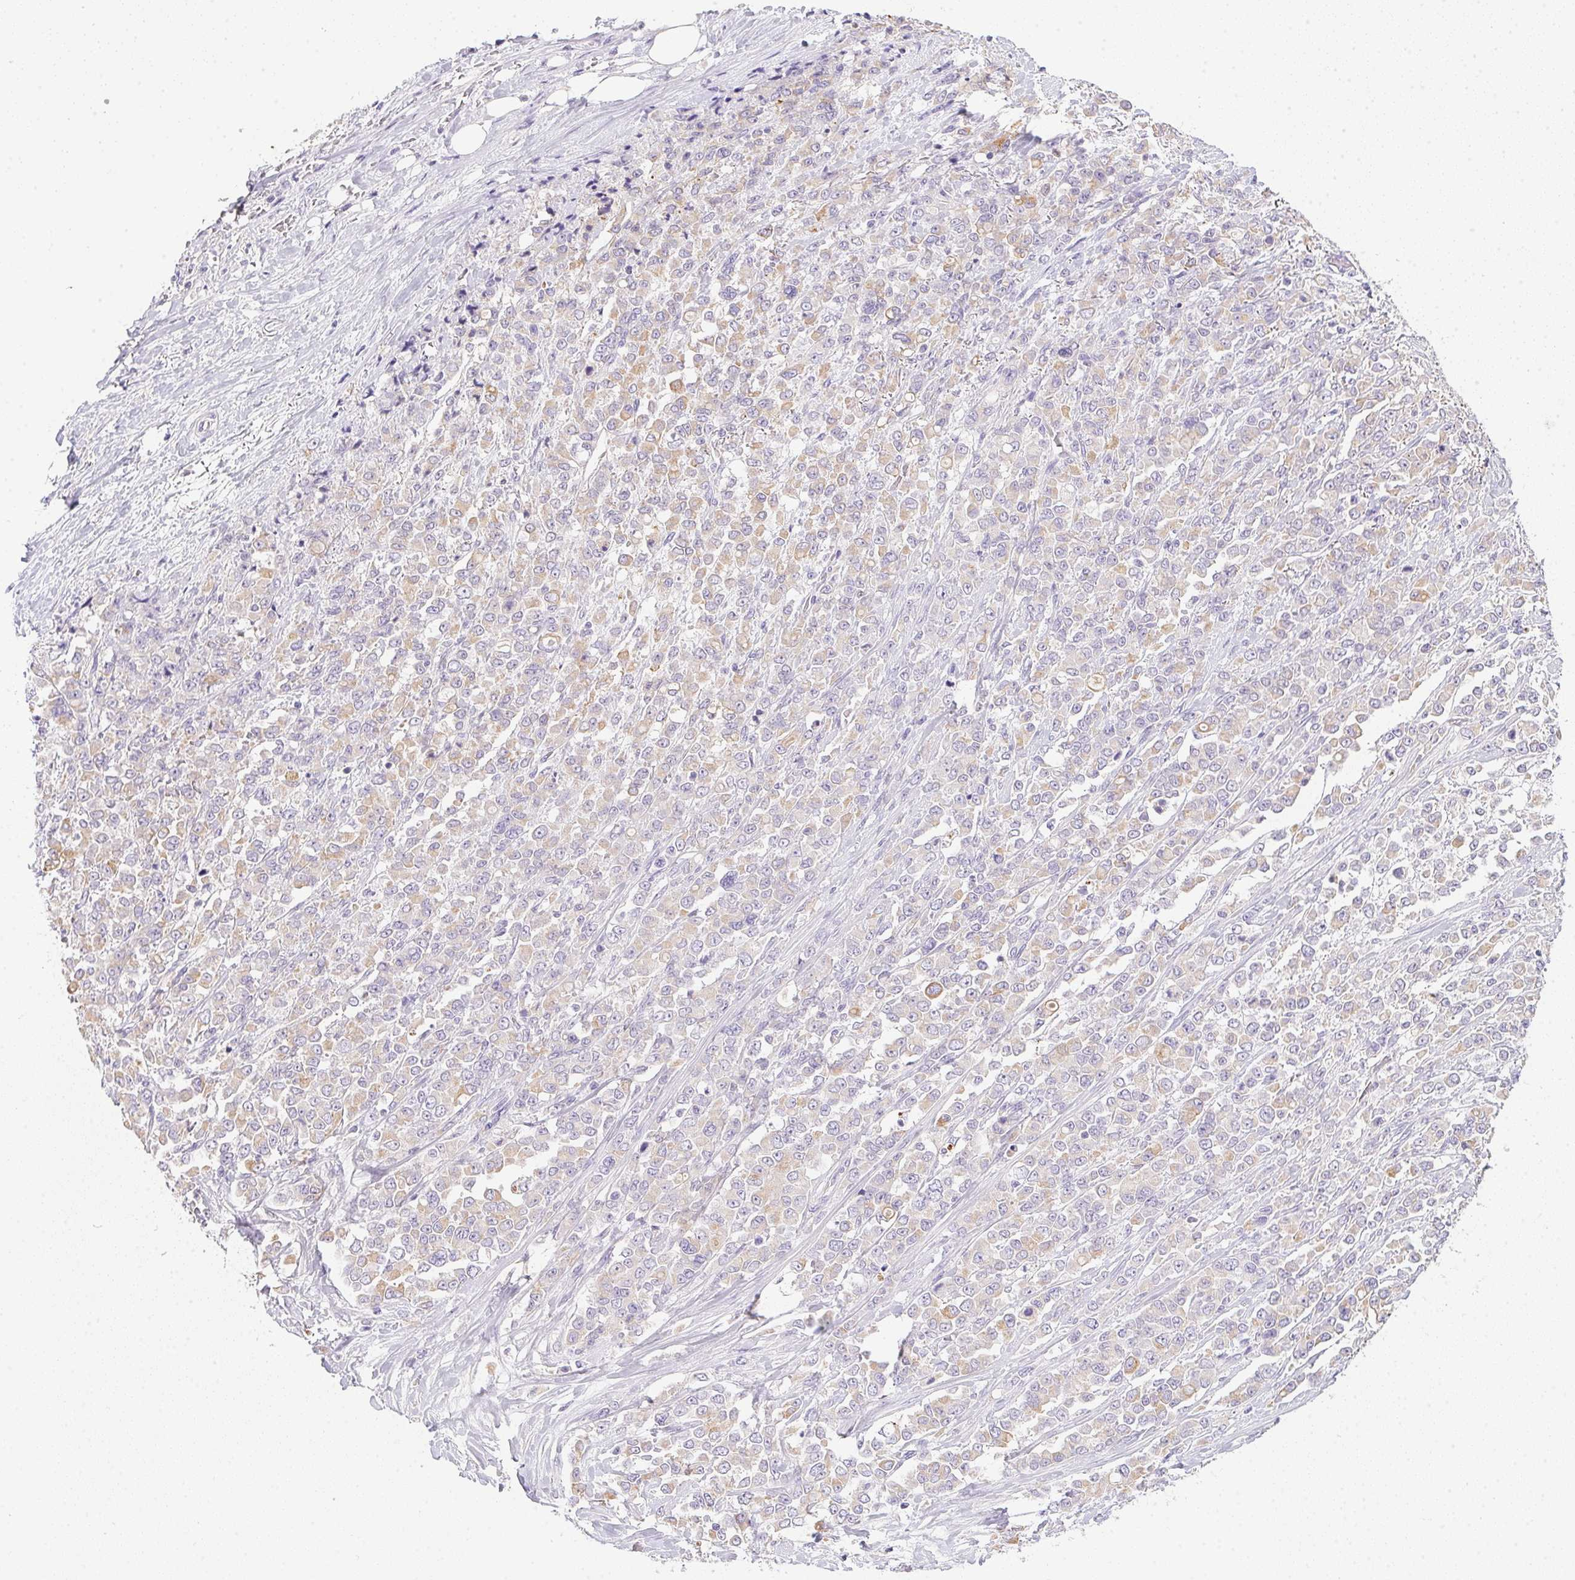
{"staining": {"intensity": "weak", "quantity": "<25%", "location": "cytoplasmic/membranous"}, "tissue": "stomach cancer", "cell_type": "Tumor cells", "image_type": "cancer", "snomed": [{"axis": "morphology", "description": "Adenocarcinoma, NOS"}, {"axis": "topography", "description": "Stomach"}], "caption": "Immunohistochemistry histopathology image of stomach cancer (adenocarcinoma) stained for a protein (brown), which reveals no positivity in tumor cells.", "gene": "SLC17A7", "patient": {"sex": "female", "age": 76}}